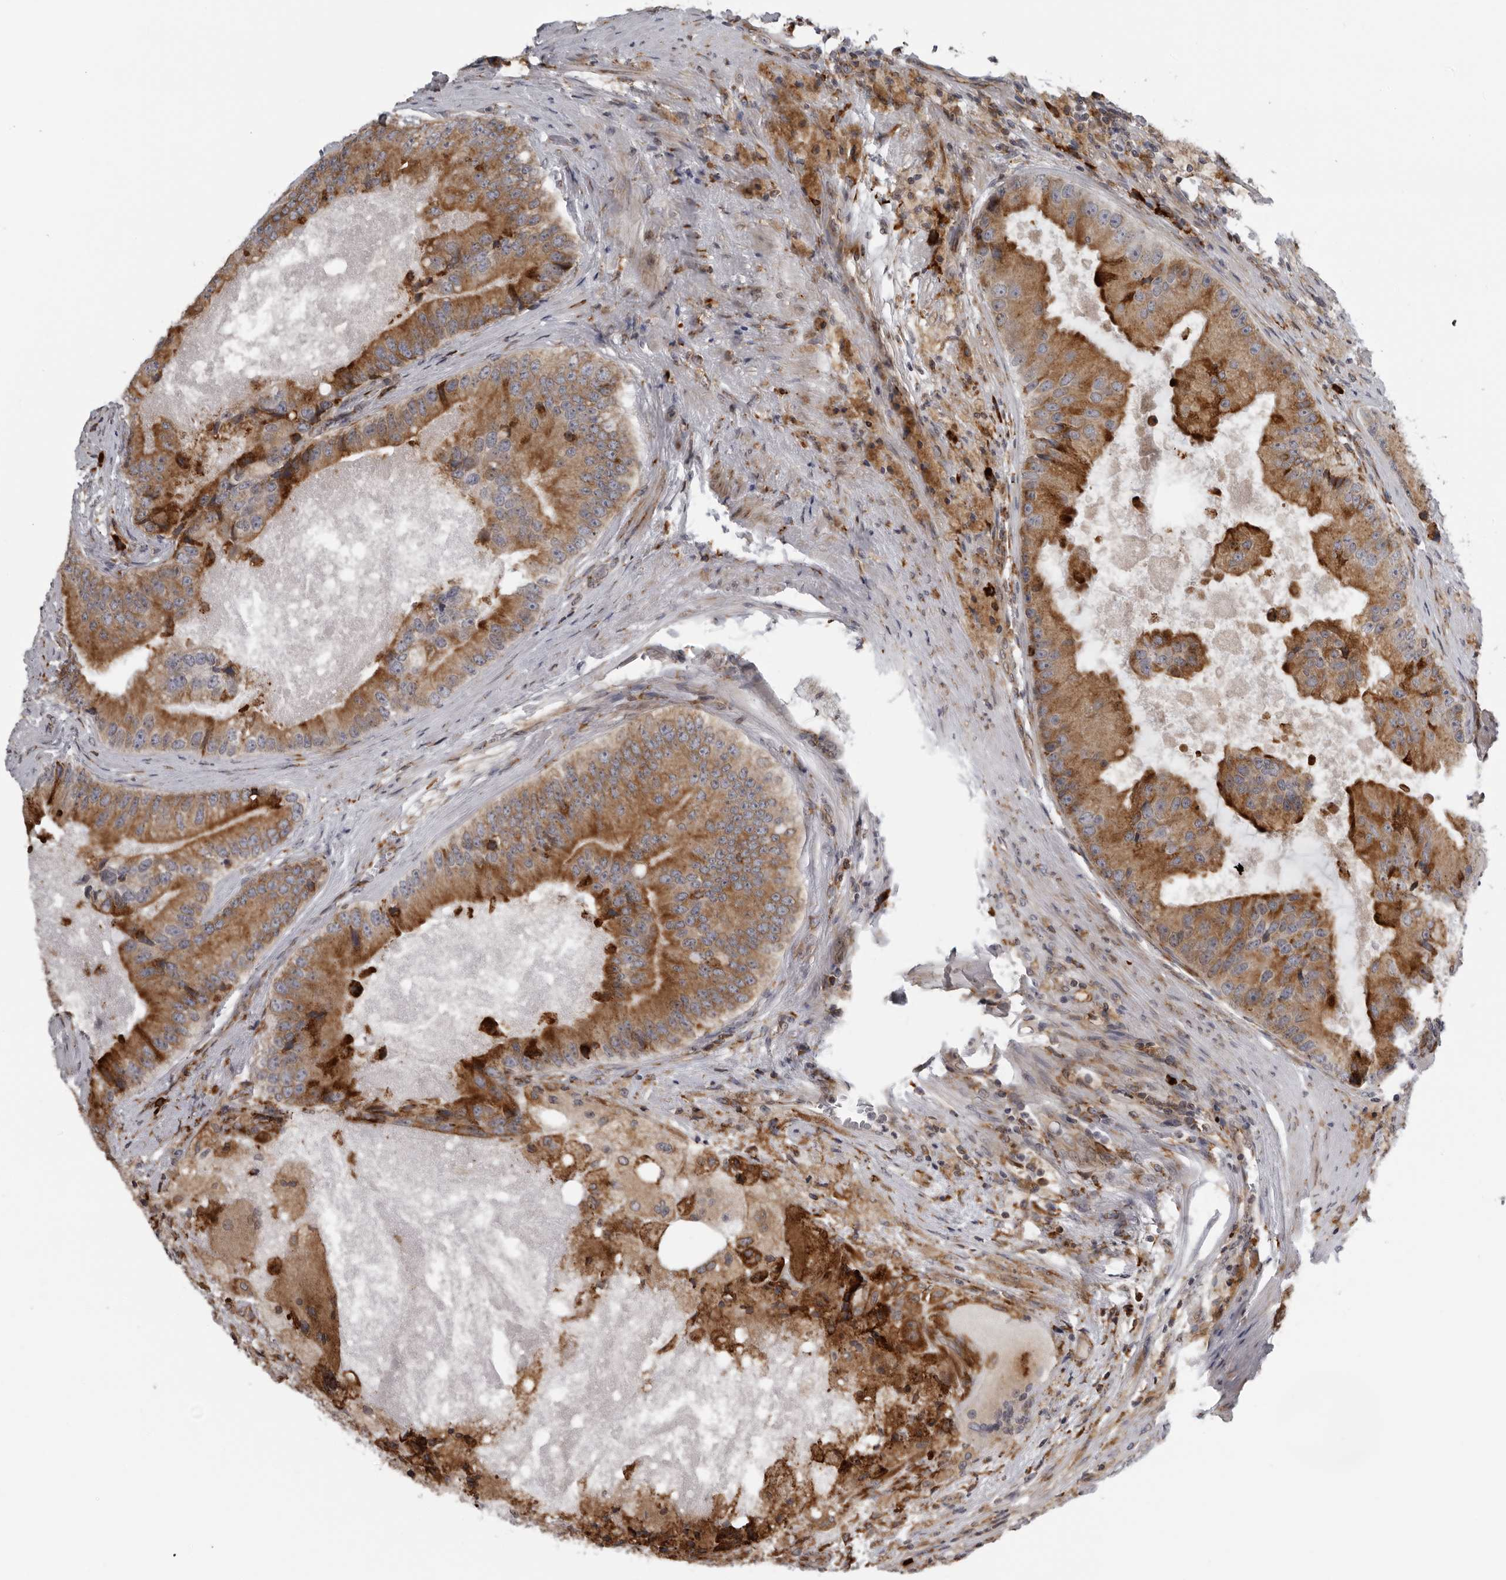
{"staining": {"intensity": "strong", "quantity": "25%-75%", "location": "cytoplasmic/membranous"}, "tissue": "prostate cancer", "cell_type": "Tumor cells", "image_type": "cancer", "snomed": [{"axis": "morphology", "description": "Adenocarcinoma, High grade"}, {"axis": "topography", "description": "Prostate"}], "caption": "Protein expression analysis of human high-grade adenocarcinoma (prostate) reveals strong cytoplasmic/membranous staining in about 25%-75% of tumor cells. The protein of interest is stained brown, and the nuclei are stained in blue (DAB IHC with brightfield microscopy, high magnification).", "gene": "ALPK2", "patient": {"sex": "male", "age": 70}}